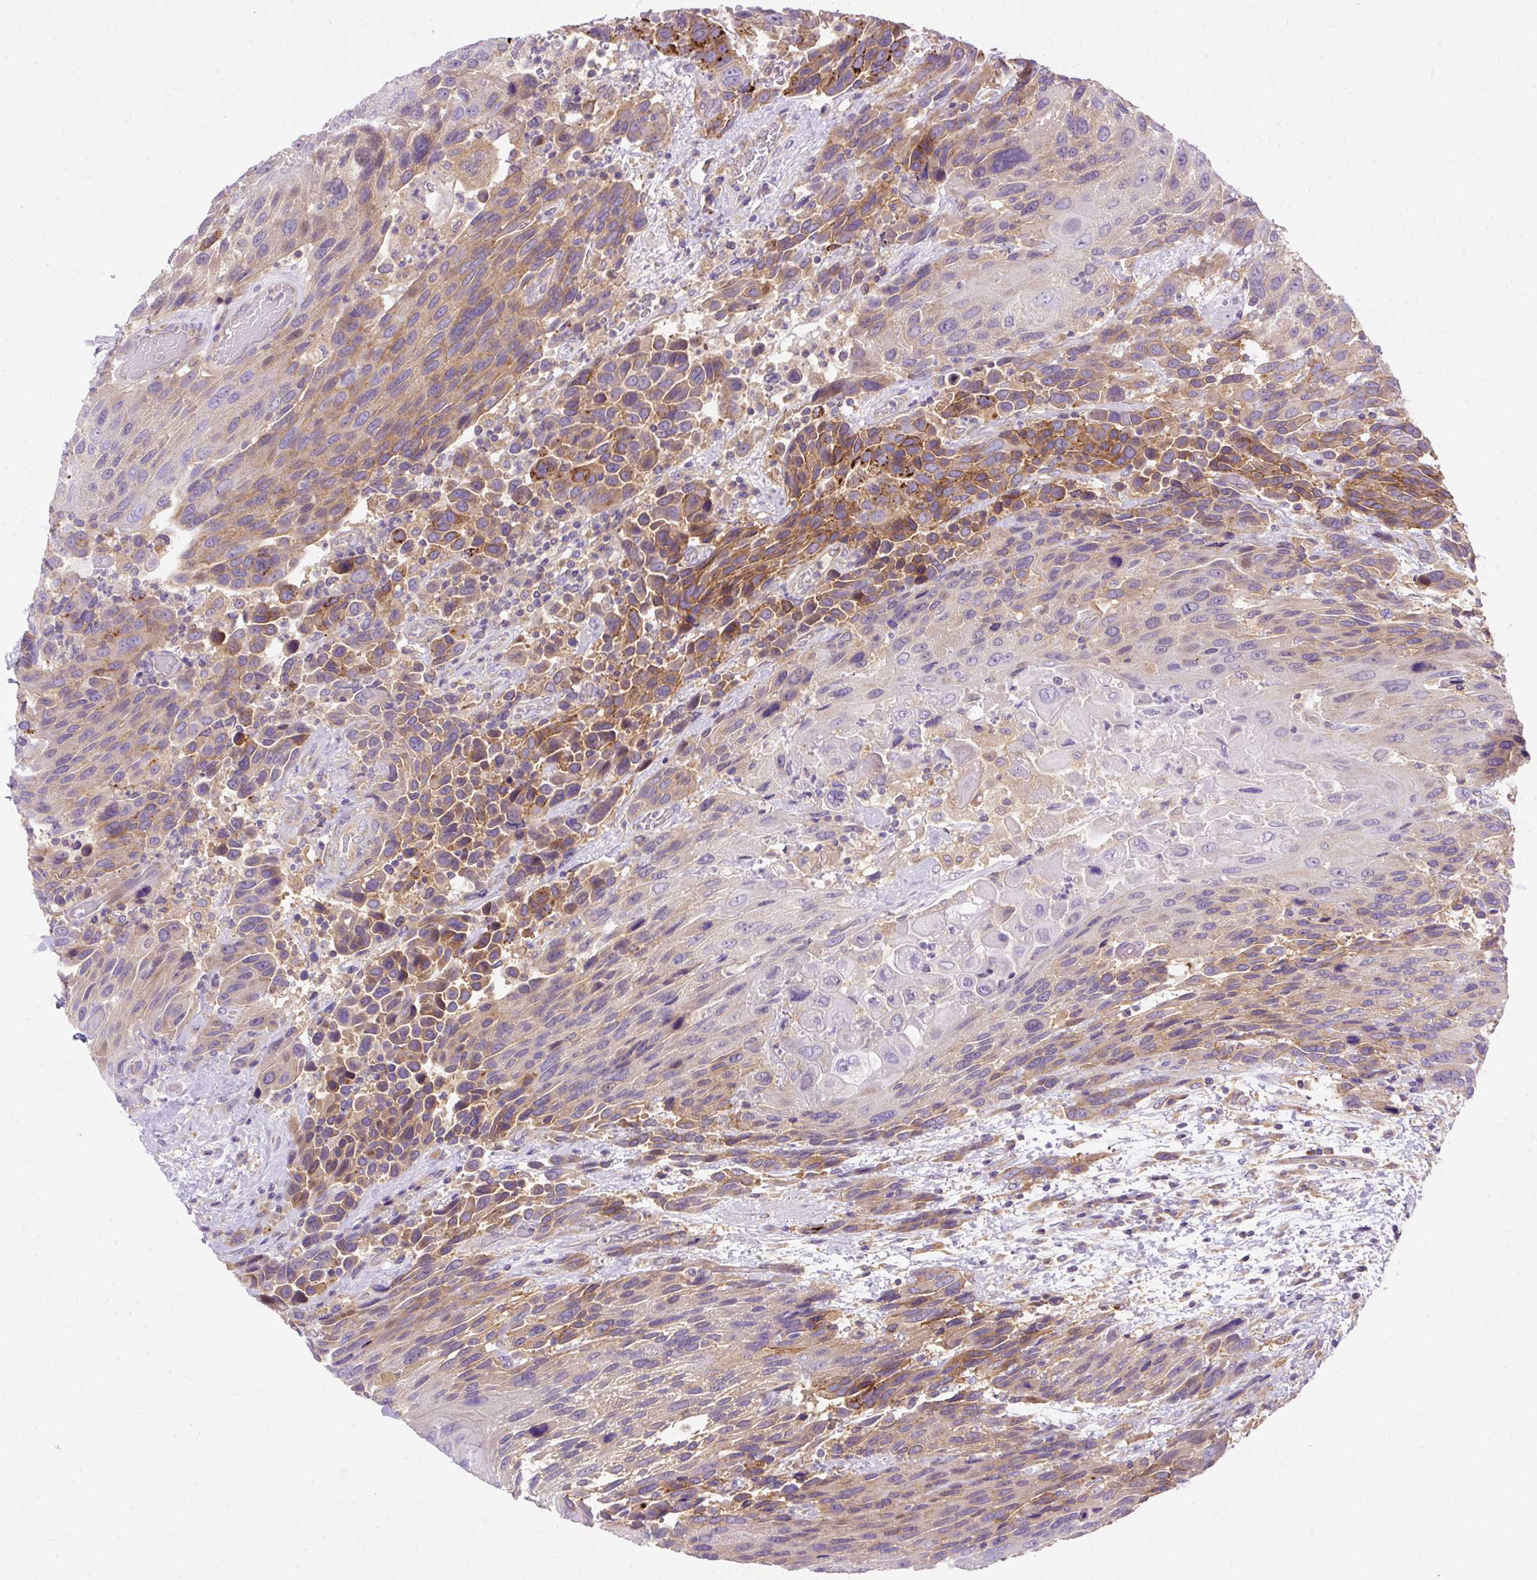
{"staining": {"intensity": "moderate", "quantity": "25%-75%", "location": "cytoplasmic/membranous"}, "tissue": "urothelial cancer", "cell_type": "Tumor cells", "image_type": "cancer", "snomed": [{"axis": "morphology", "description": "Urothelial carcinoma, High grade"}, {"axis": "topography", "description": "Urinary bladder"}], "caption": "High-power microscopy captured an immunohistochemistry (IHC) micrograph of urothelial cancer, revealing moderate cytoplasmic/membranous staining in approximately 25%-75% of tumor cells.", "gene": "OR4K15", "patient": {"sex": "female", "age": 70}}